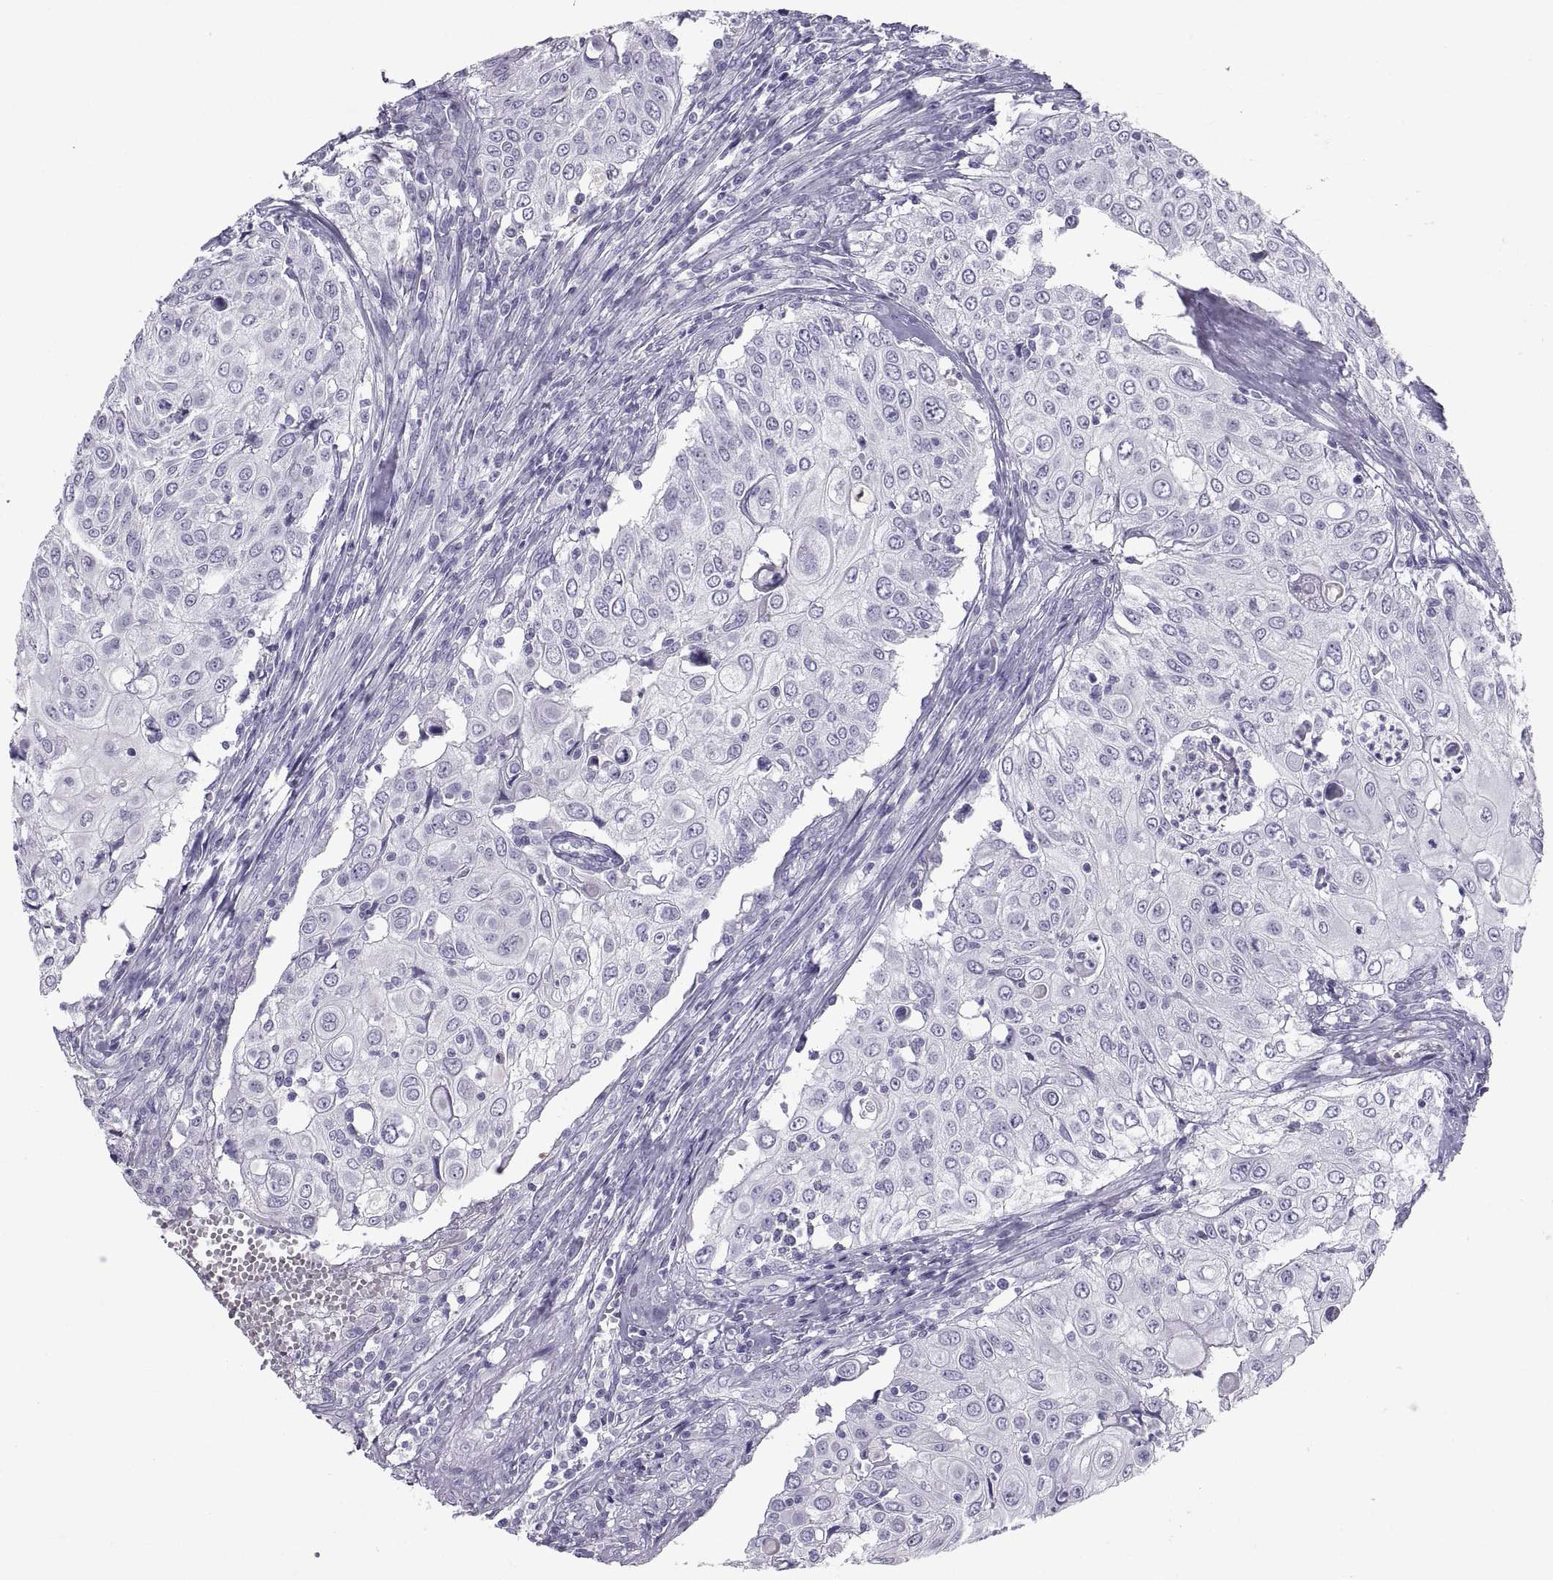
{"staining": {"intensity": "negative", "quantity": "none", "location": "none"}, "tissue": "urothelial cancer", "cell_type": "Tumor cells", "image_type": "cancer", "snomed": [{"axis": "morphology", "description": "Urothelial carcinoma, High grade"}, {"axis": "topography", "description": "Urinary bladder"}], "caption": "Human urothelial cancer stained for a protein using immunohistochemistry displays no expression in tumor cells.", "gene": "PCSK1N", "patient": {"sex": "female", "age": 79}}